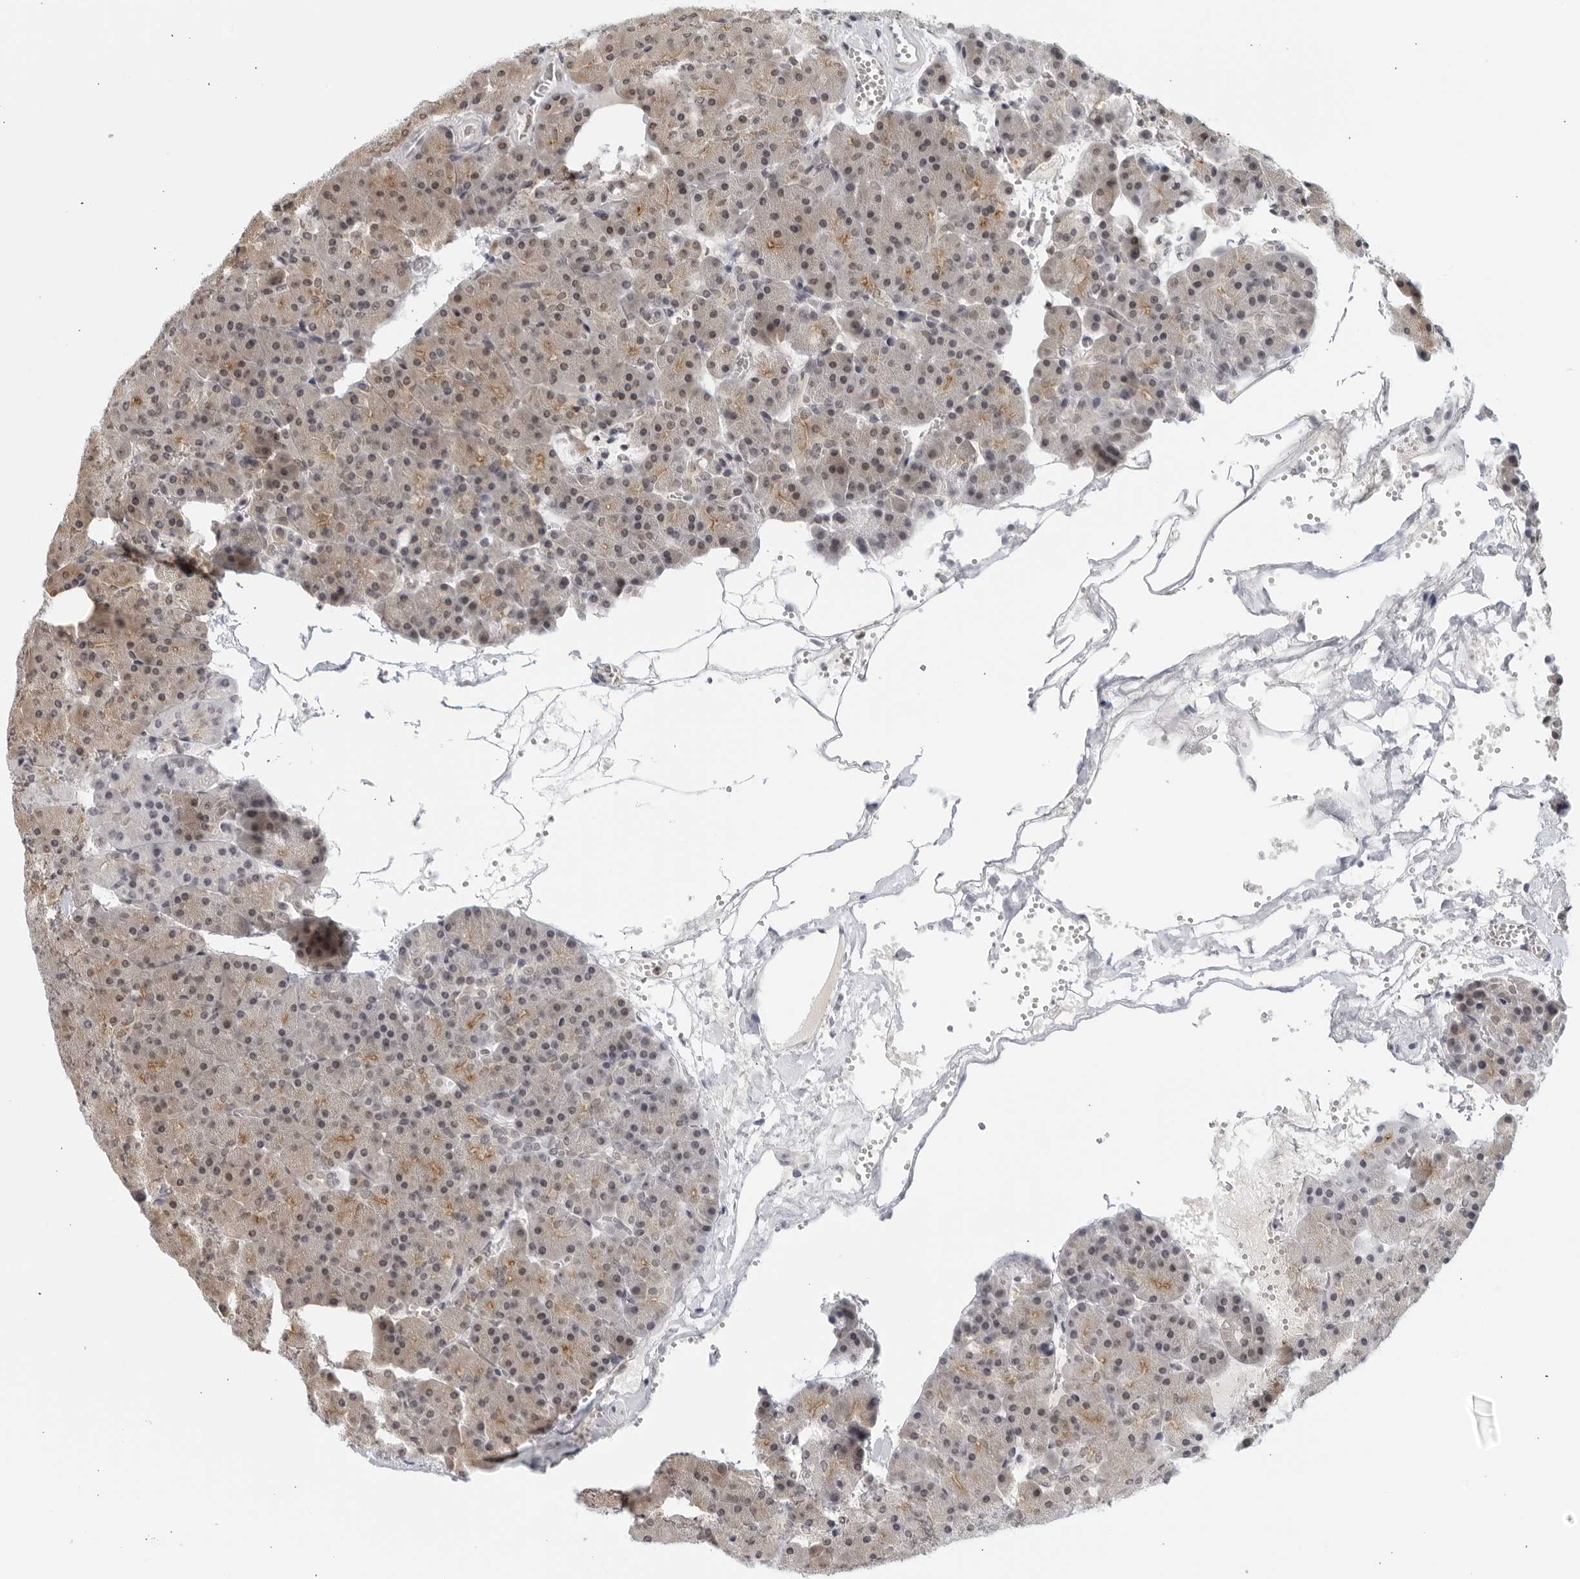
{"staining": {"intensity": "weak", "quantity": "25%-75%", "location": "cytoplasmic/membranous"}, "tissue": "pancreas", "cell_type": "Exocrine glandular cells", "image_type": "normal", "snomed": [{"axis": "morphology", "description": "Normal tissue, NOS"}, {"axis": "morphology", "description": "Carcinoid, malignant, NOS"}, {"axis": "topography", "description": "Pancreas"}], "caption": "Immunohistochemical staining of unremarkable human pancreas displays 25%-75% levels of weak cytoplasmic/membranous protein expression in approximately 25%-75% of exocrine glandular cells. (DAB (3,3'-diaminobenzidine) IHC, brown staining for protein, blue staining for nuclei).", "gene": "RAB11FIP3", "patient": {"sex": "female", "age": 35}}